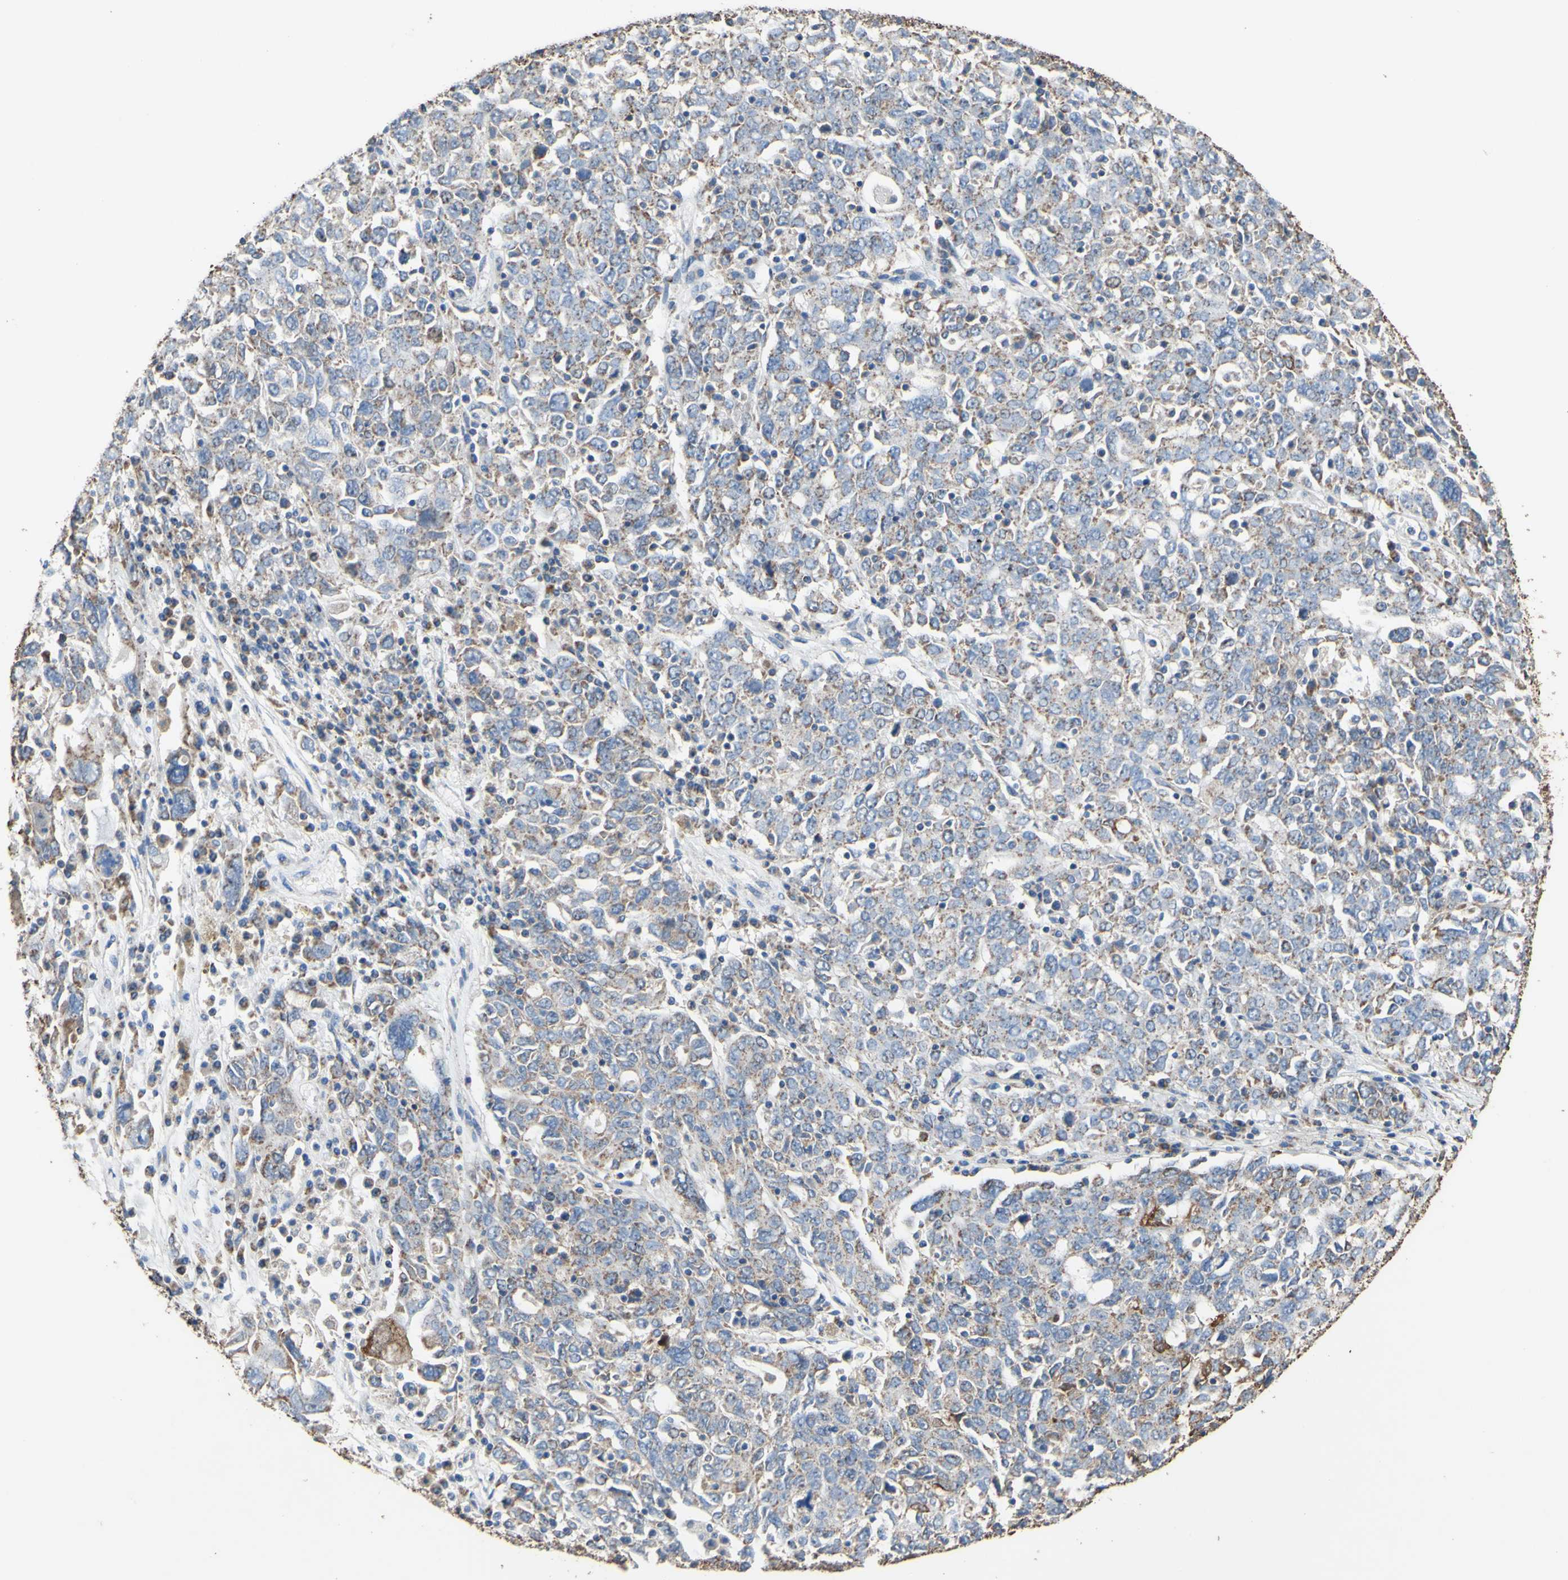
{"staining": {"intensity": "weak", "quantity": "25%-75%", "location": "cytoplasmic/membranous"}, "tissue": "ovarian cancer", "cell_type": "Tumor cells", "image_type": "cancer", "snomed": [{"axis": "morphology", "description": "Carcinoma, endometroid"}, {"axis": "topography", "description": "Ovary"}], "caption": "This is an image of immunohistochemistry (IHC) staining of ovarian cancer, which shows weak expression in the cytoplasmic/membranous of tumor cells.", "gene": "CMKLR2", "patient": {"sex": "female", "age": 62}}